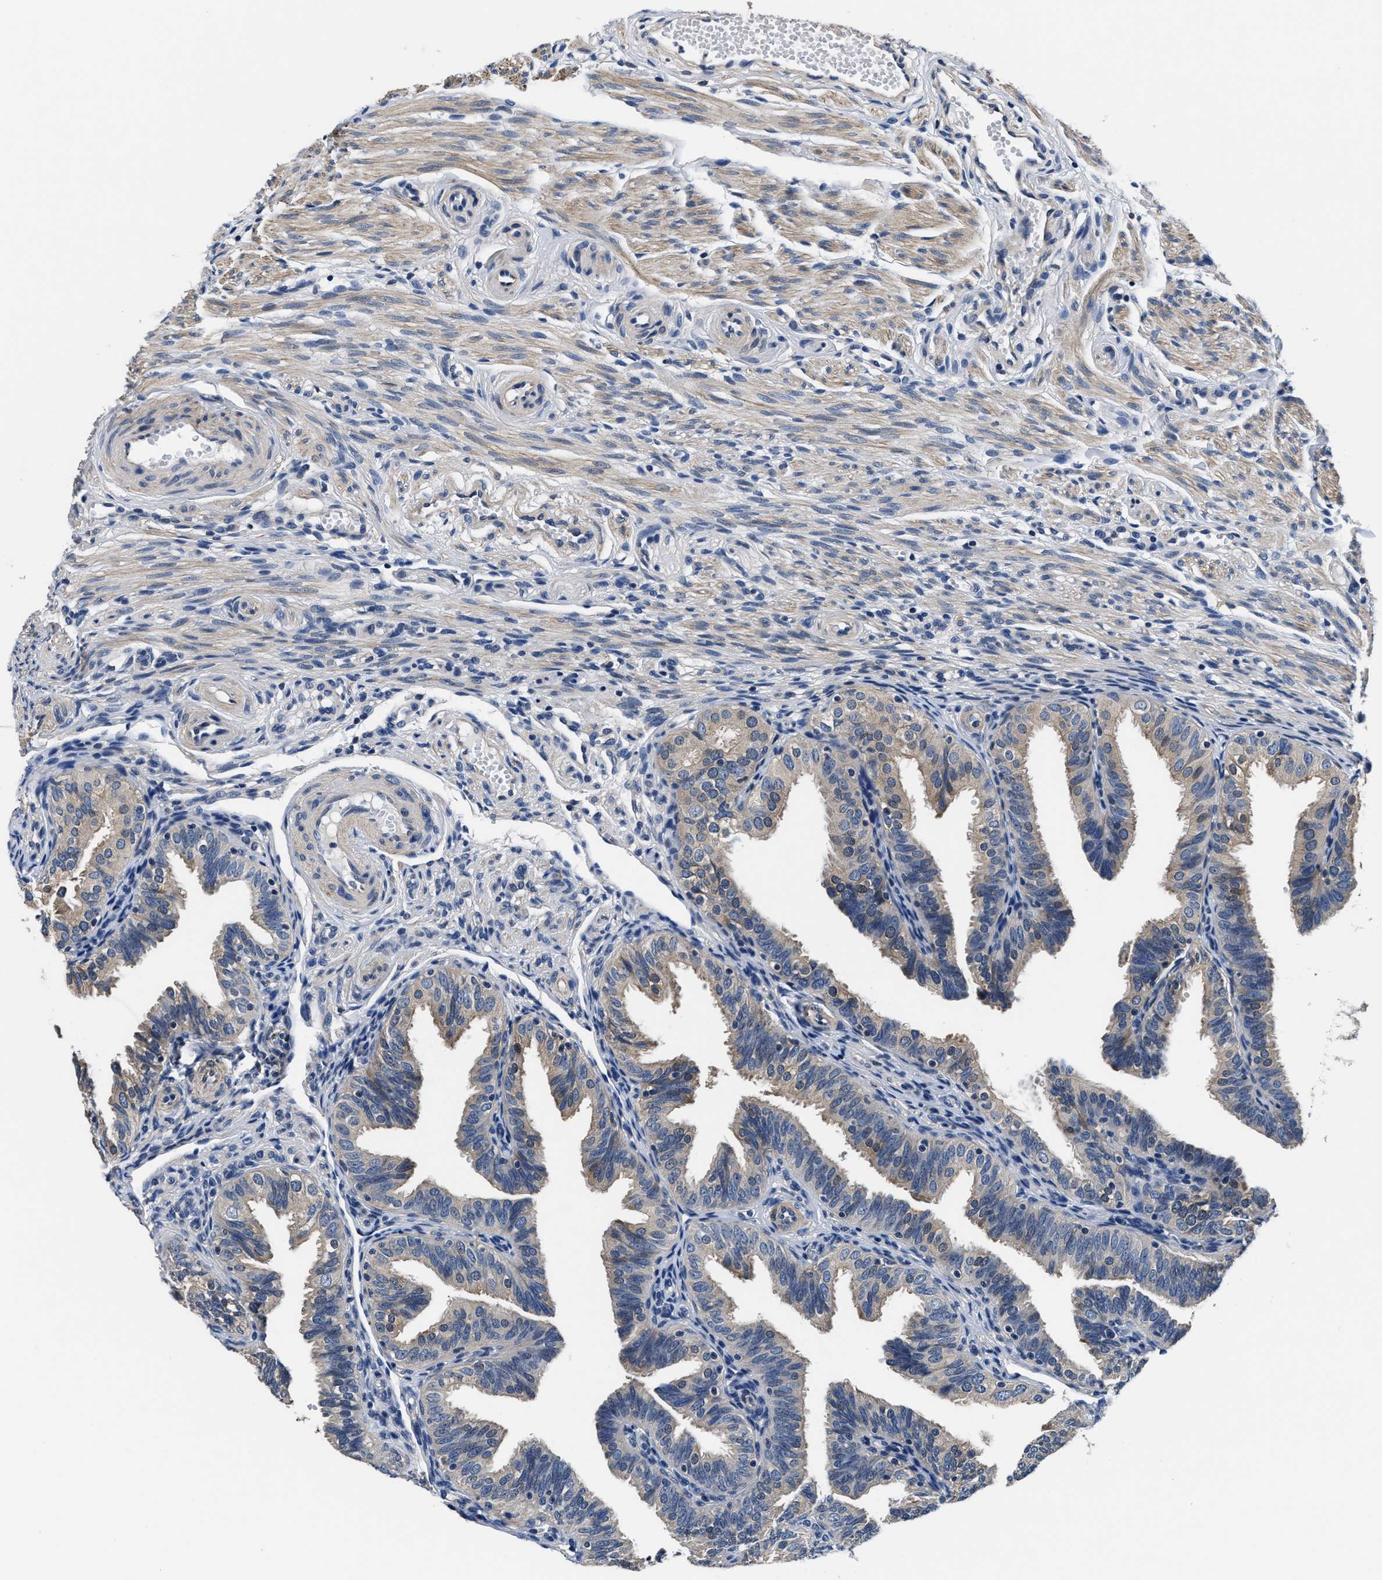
{"staining": {"intensity": "weak", "quantity": "25%-75%", "location": "cytoplasmic/membranous"}, "tissue": "fallopian tube", "cell_type": "Glandular cells", "image_type": "normal", "snomed": [{"axis": "morphology", "description": "Normal tissue, NOS"}, {"axis": "topography", "description": "Fallopian tube"}], "caption": "Immunohistochemistry (IHC) of normal fallopian tube demonstrates low levels of weak cytoplasmic/membranous positivity in approximately 25%-75% of glandular cells. The protein of interest is shown in brown color, while the nuclei are stained blue.", "gene": "ANKIB1", "patient": {"sex": "female", "age": 35}}